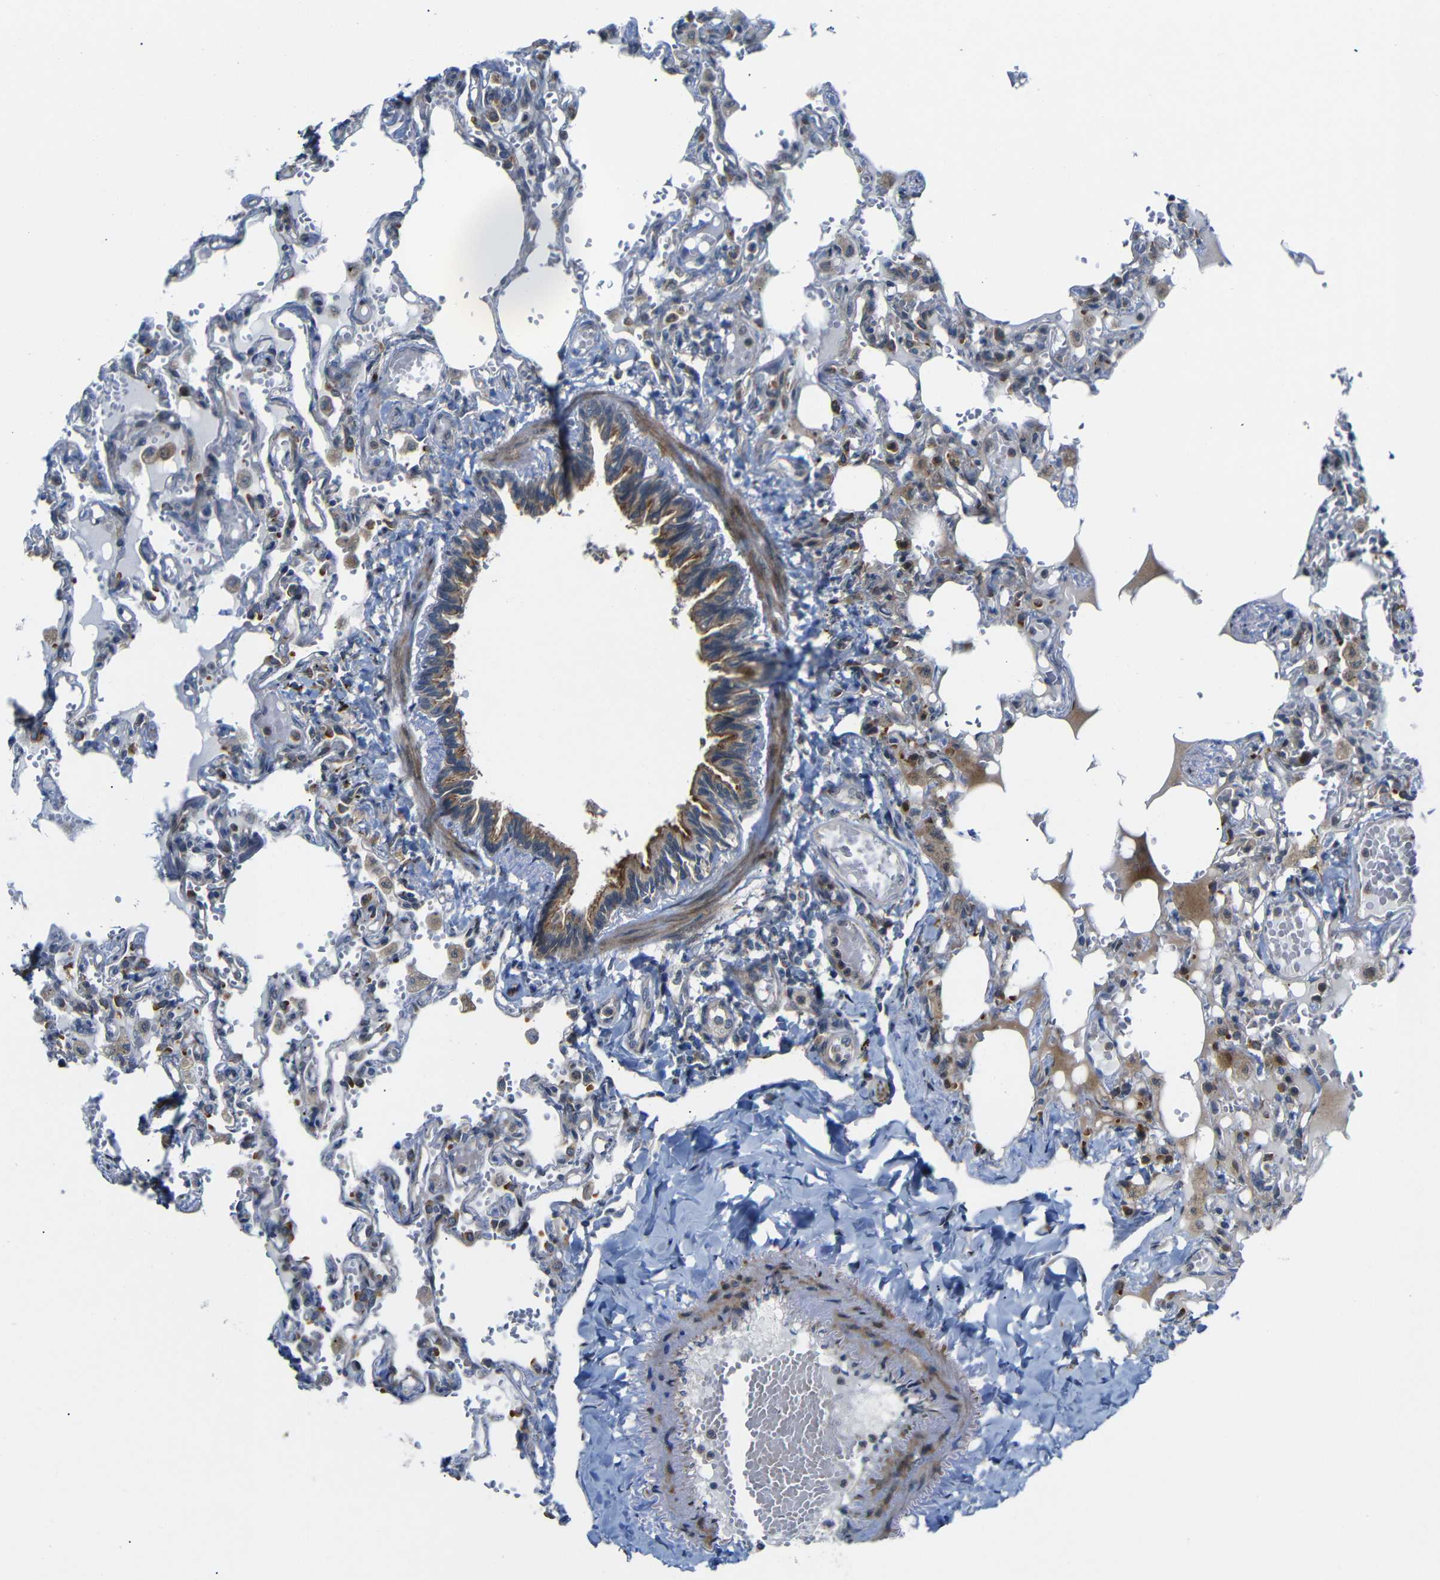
{"staining": {"intensity": "moderate", "quantity": "25%-75%", "location": "cytoplasmic/membranous,nuclear"}, "tissue": "lung", "cell_type": "Alveolar cells", "image_type": "normal", "snomed": [{"axis": "morphology", "description": "Normal tissue, NOS"}, {"axis": "topography", "description": "Lung"}], "caption": "IHC staining of unremarkable lung, which shows medium levels of moderate cytoplasmic/membranous,nuclear staining in approximately 25%-75% of alveolar cells indicating moderate cytoplasmic/membranous,nuclear protein expression. The staining was performed using DAB (brown) for protein detection and nuclei were counterstained in hematoxylin (blue).", "gene": "P3H2", "patient": {"sex": "male", "age": 21}}